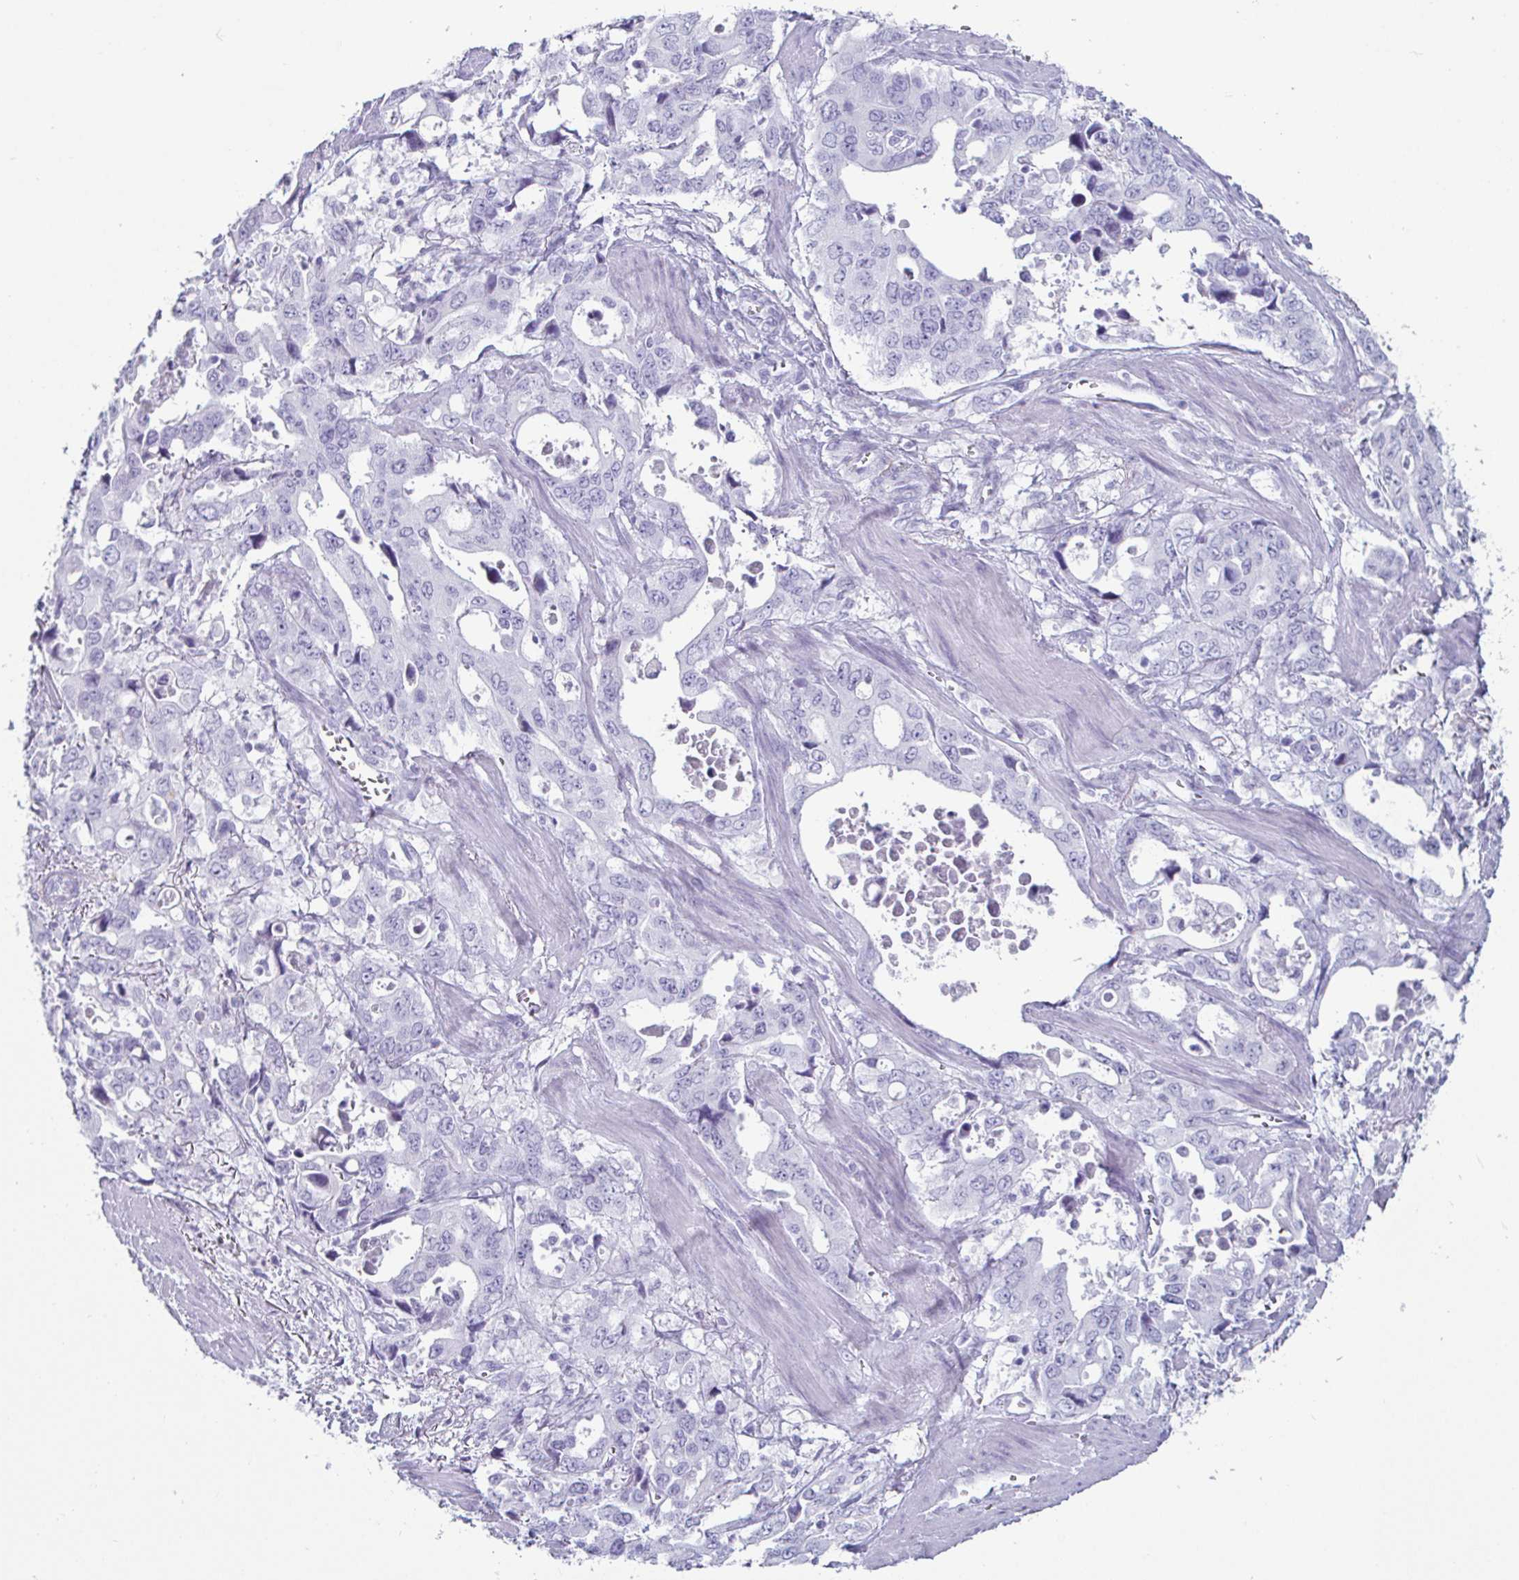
{"staining": {"intensity": "negative", "quantity": "none", "location": "none"}, "tissue": "stomach cancer", "cell_type": "Tumor cells", "image_type": "cancer", "snomed": [{"axis": "morphology", "description": "Adenocarcinoma, NOS"}, {"axis": "topography", "description": "Stomach, upper"}], "caption": "High magnification brightfield microscopy of adenocarcinoma (stomach) stained with DAB (brown) and counterstained with hematoxylin (blue): tumor cells show no significant positivity.", "gene": "CREG2", "patient": {"sex": "male", "age": 74}}